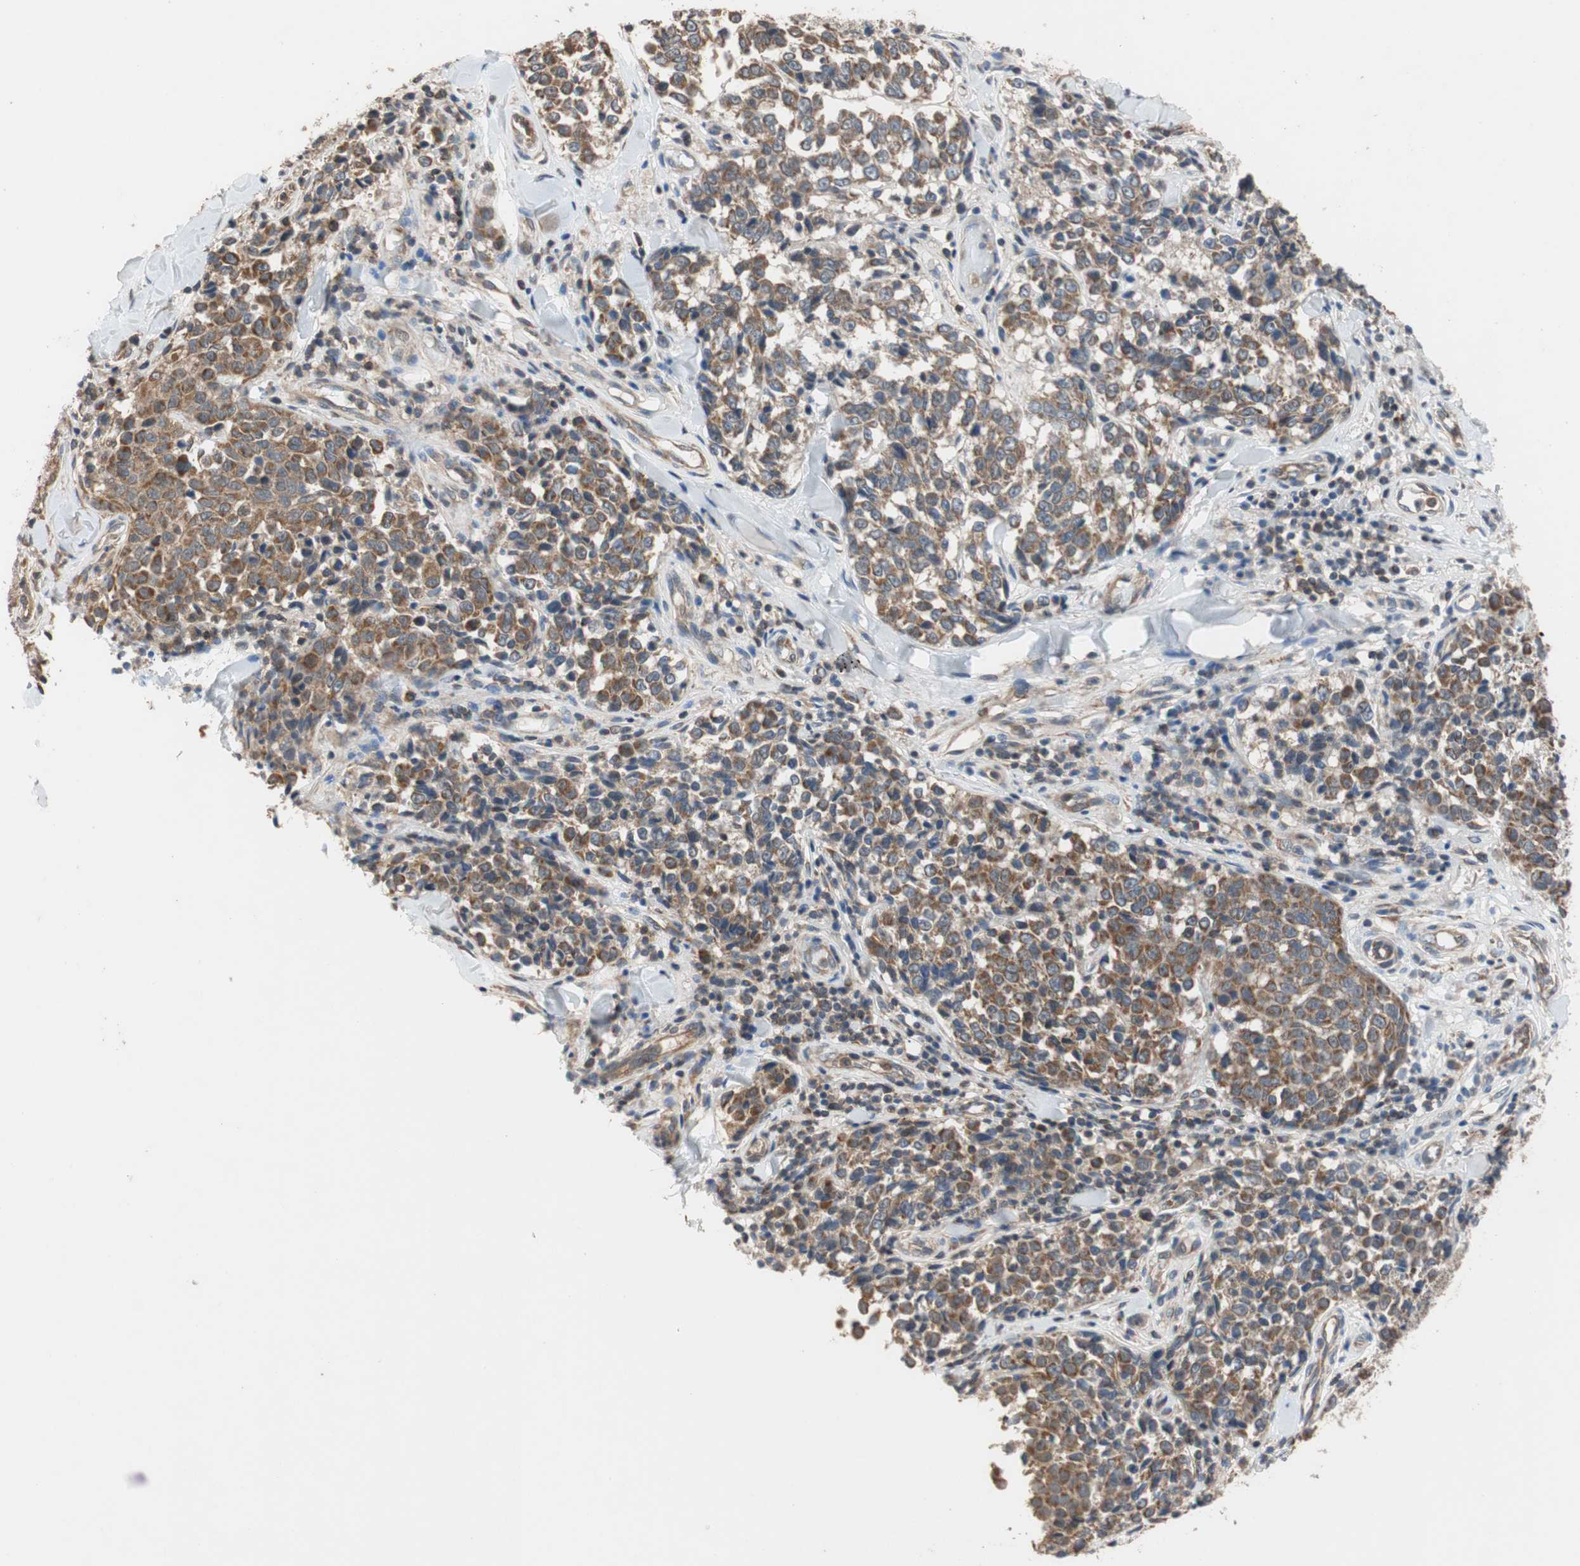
{"staining": {"intensity": "strong", "quantity": ">75%", "location": "cytoplasmic/membranous"}, "tissue": "melanoma", "cell_type": "Tumor cells", "image_type": "cancer", "snomed": [{"axis": "morphology", "description": "Malignant melanoma, NOS"}, {"axis": "topography", "description": "Skin"}], "caption": "There is high levels of strong cytoplasmic/membranous positivity in tumor cells of melanoma, as demonstrated by immunohistochemical staining (brown color).", "gene": "MAP4K2", "patient": {"sex": "female", "age": 64}}